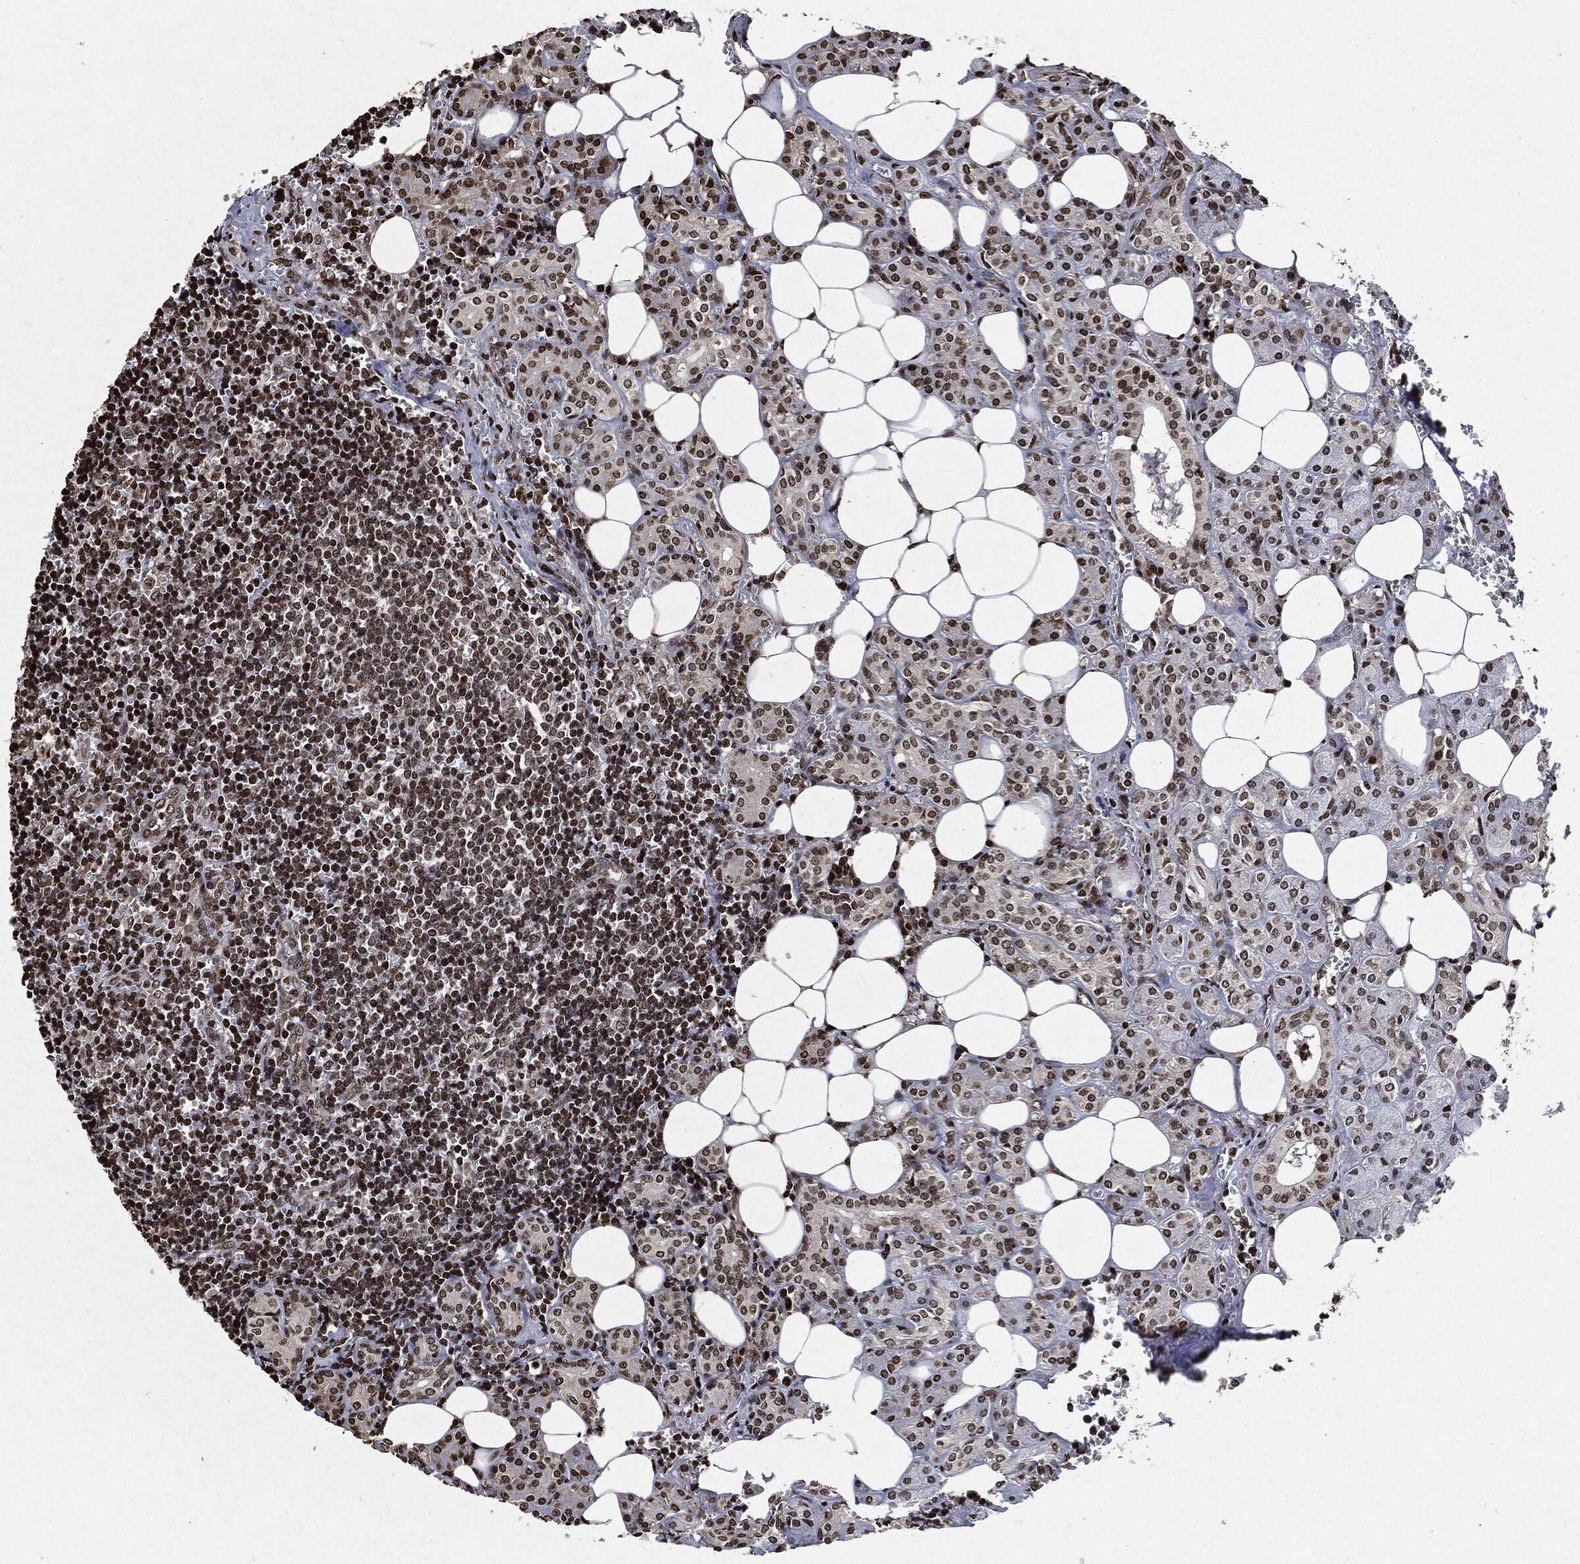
{"staining": {"intensity": "strong", "quantity": "25%-75%", "location": "nuclear"}, "tissue": "lymph node", "cell_type": "Non-germinal center cells", "image_type": "normal", "snomed": [{"axis": "morphology", "description": "Normal tissue, NOS"}, {"axis": "topography", "description": "Lymph node"}, {"axis": "topography", "description": "Salivary gland"}], "caption": "IHC image of unremarkable lymph node stained for a protein (brown), which exhibits high levels of strong nuclear positivity in approximately 25%-75% of non-germinal center cells.", "gene": "JUN", "patient": {"sex": "male", "age": 78}}